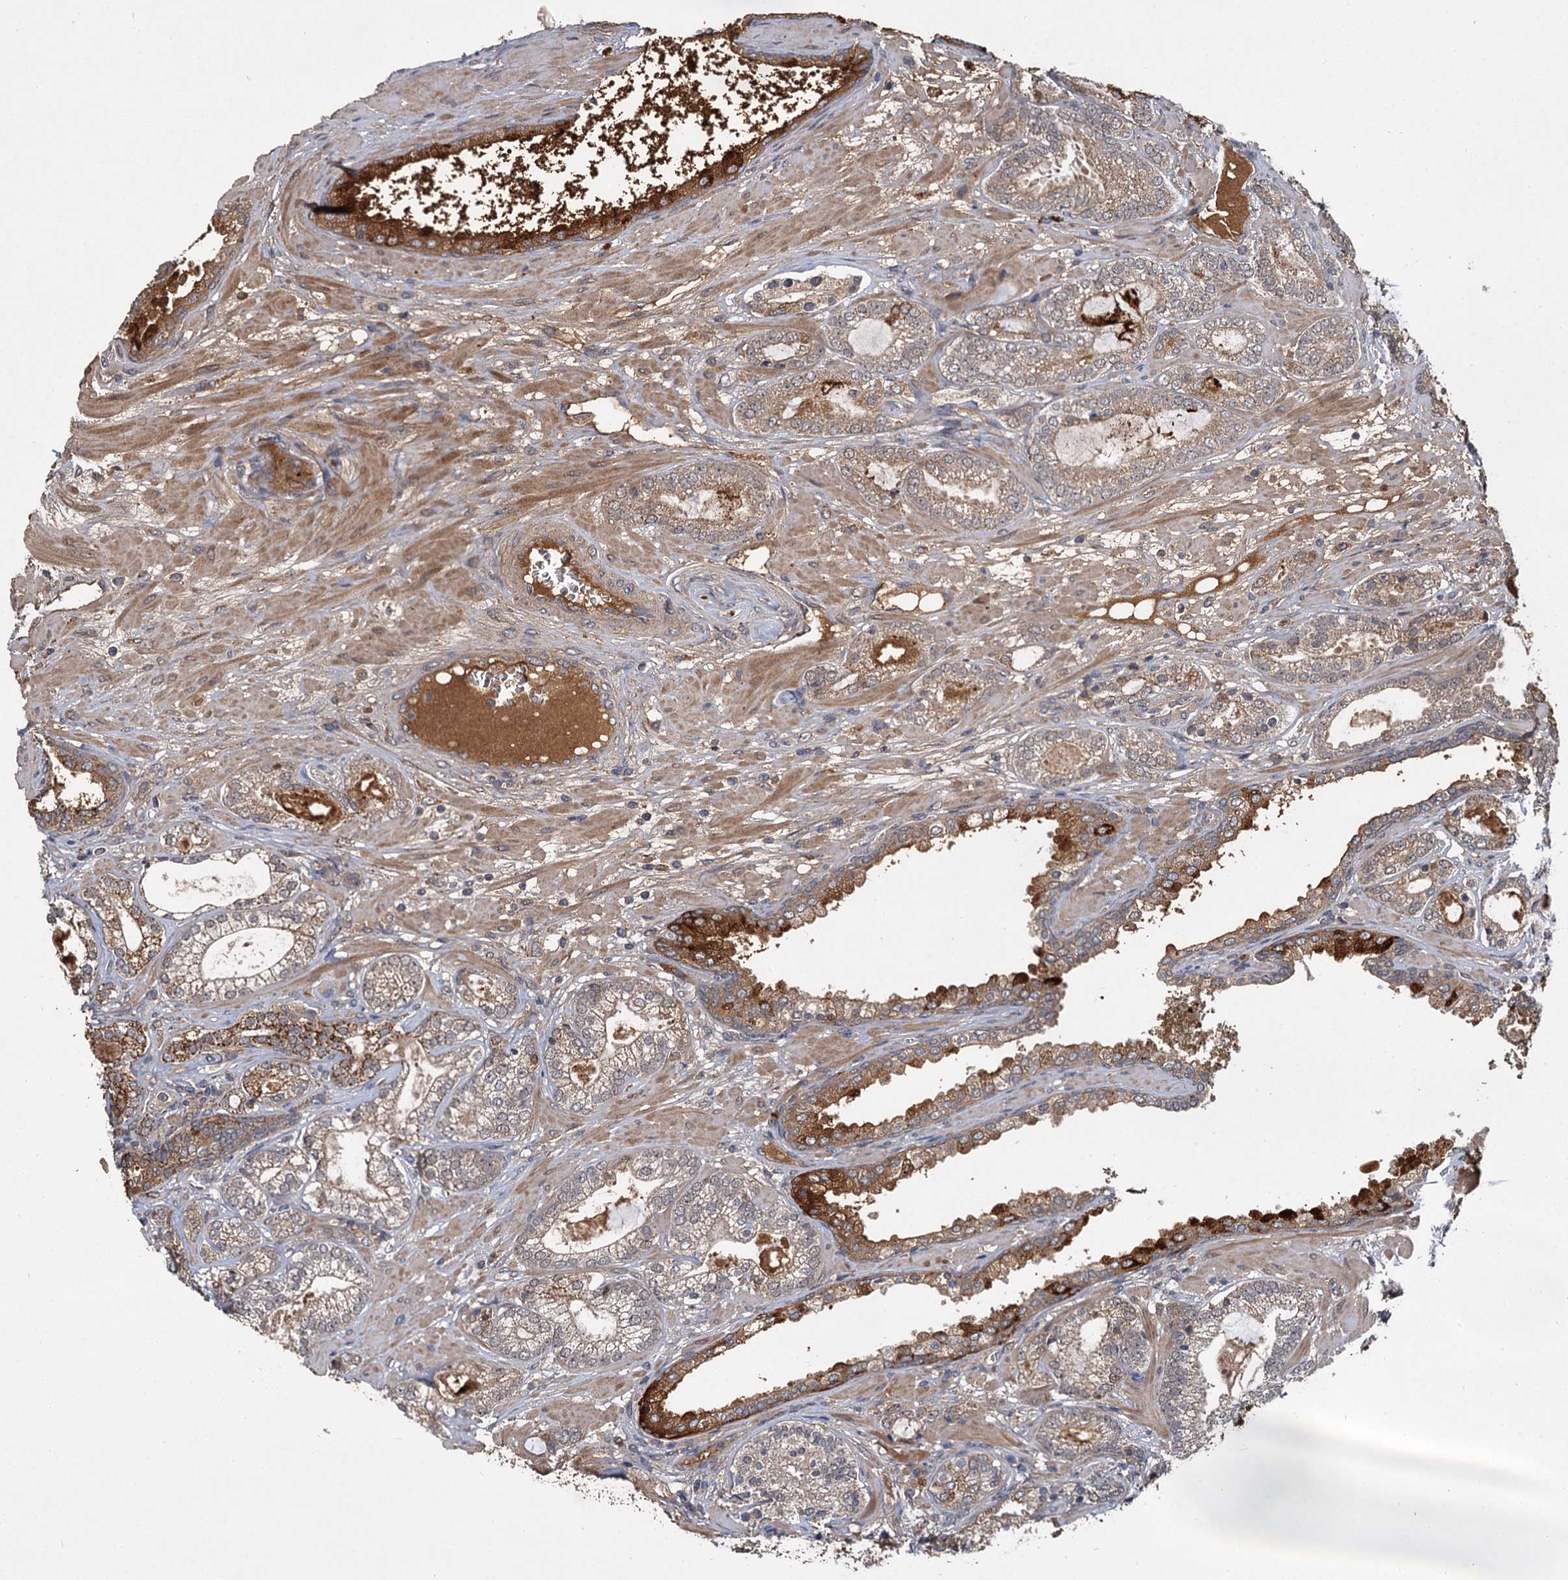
{"staining": {"intensity": "moderate", "quantity": "25%-75%", "location": "cytoplasmic/membranous"}, "tissue": "prostate cancer", "cell_type": "Tumor cells", "image_type": "cancer", "snomed": [{"axis": "morphology", "description": "Adenocarcinoma, High grade"}, {"axis": "topography", "description": "Prostate"}], "caption": "DAB immunohistochemical staining of human high-grade adenocarcinoma (prostate) demonstrates moderate cytoplasmic/membranous protein expression in approximately 25%-75% of tumor cells.", "gene": "MBD6", "patient": {"sex": "male", "age": 60}}